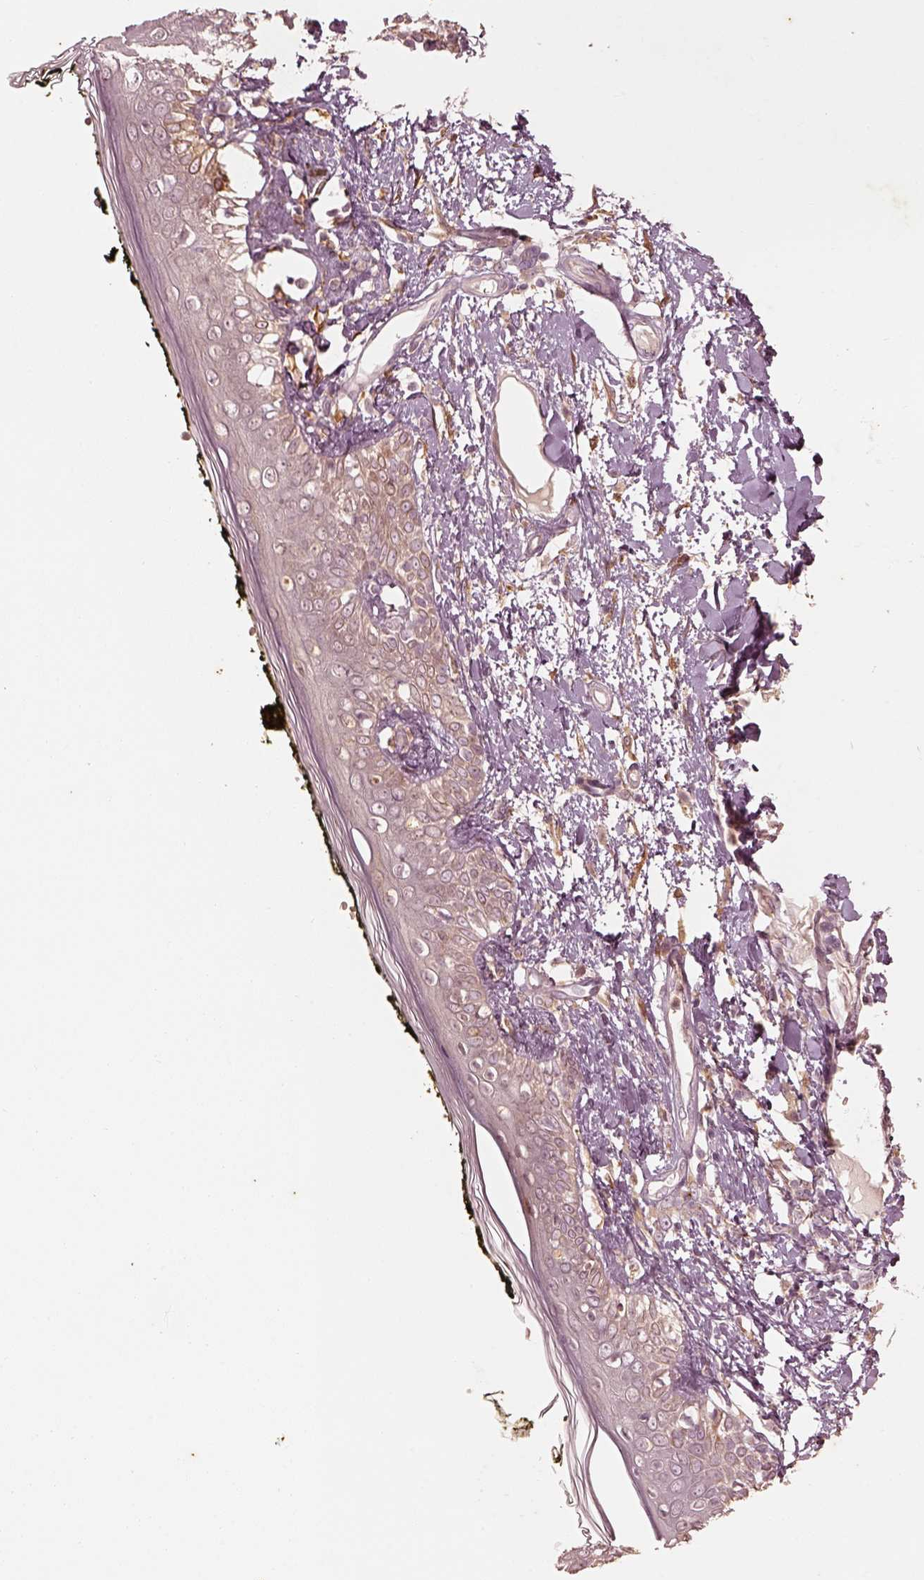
{"staining": {"intensity": "weak", "quantity": ">75%", "location": "cytoplasmic/membranous"}, "tissue": "skin", "cell_type": "Fibroblasts", "image_type": "normal", "snomed": [{"axis": "morphology", "description": "Normal tissue, NOS"}, {"axis": "topography", "description": "Skin"}], "caption": "A histopathology image showing weak cytoplasmic/membranous positivity in approximately >75% of fibroblasts in normal skin, as visualized by brown immunohistochemical staining.", "gene": "WLS", "patient": {"sex": "male", "age": 76}}